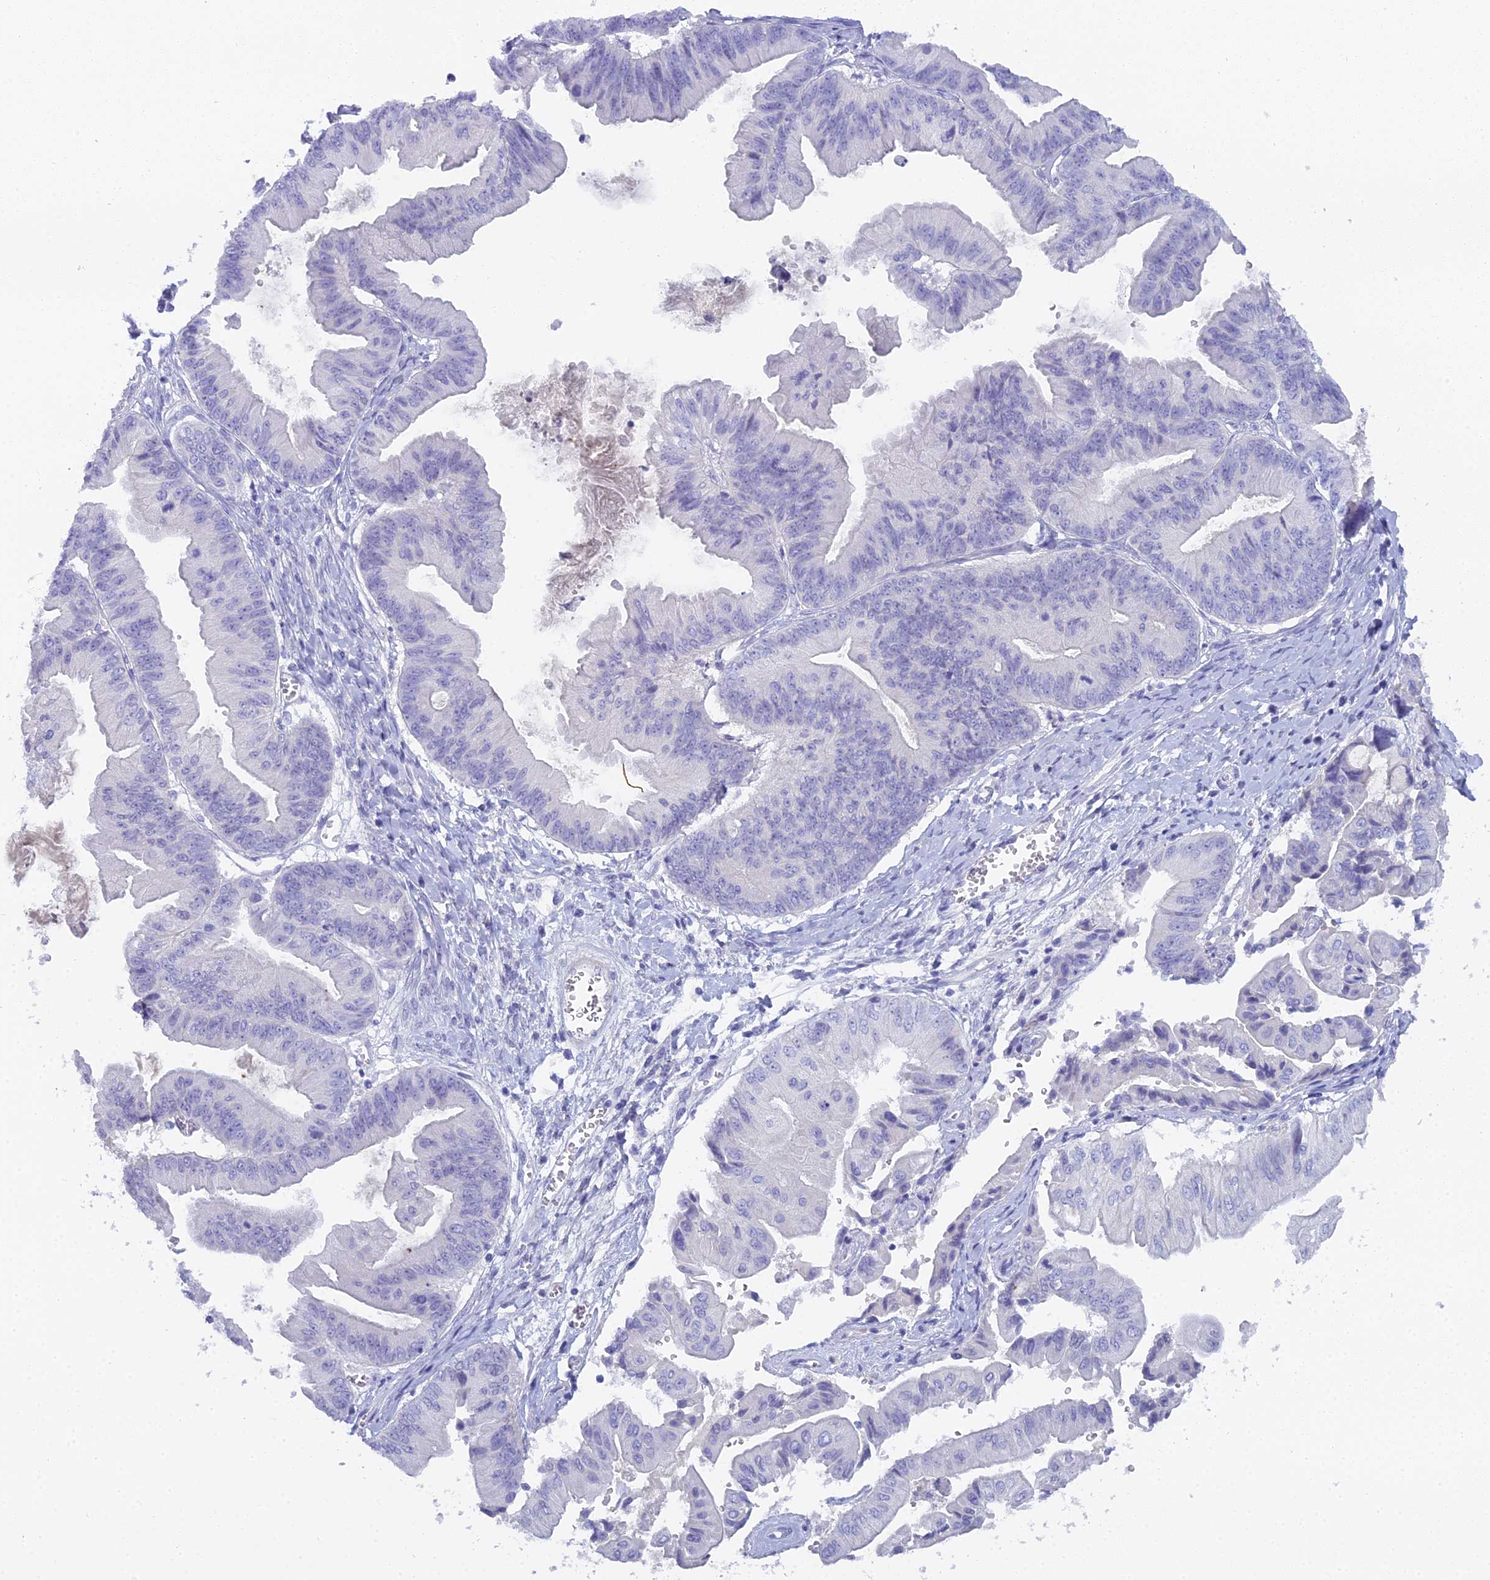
{"staining": {"intensity": "negative", "quantity": "none", "location": "none"}, "tissue": "ovarian cancer", "cell_type": "Tumor cells", "image_type": "cancer", "snomed": [{"axis": "morphology", "description": "Cystadenocarcinoma, mucinous, NOS"}, {"axis": "topography", "description": "Ovary"}], "caption": "Ovarian cancer (mucinous cystadenocarcinoma) was stained to show a protein in brown. There is no significant staining in tumor cells.", "gene": "UNC80", "patient": {"sex": "female", "age": 61}}